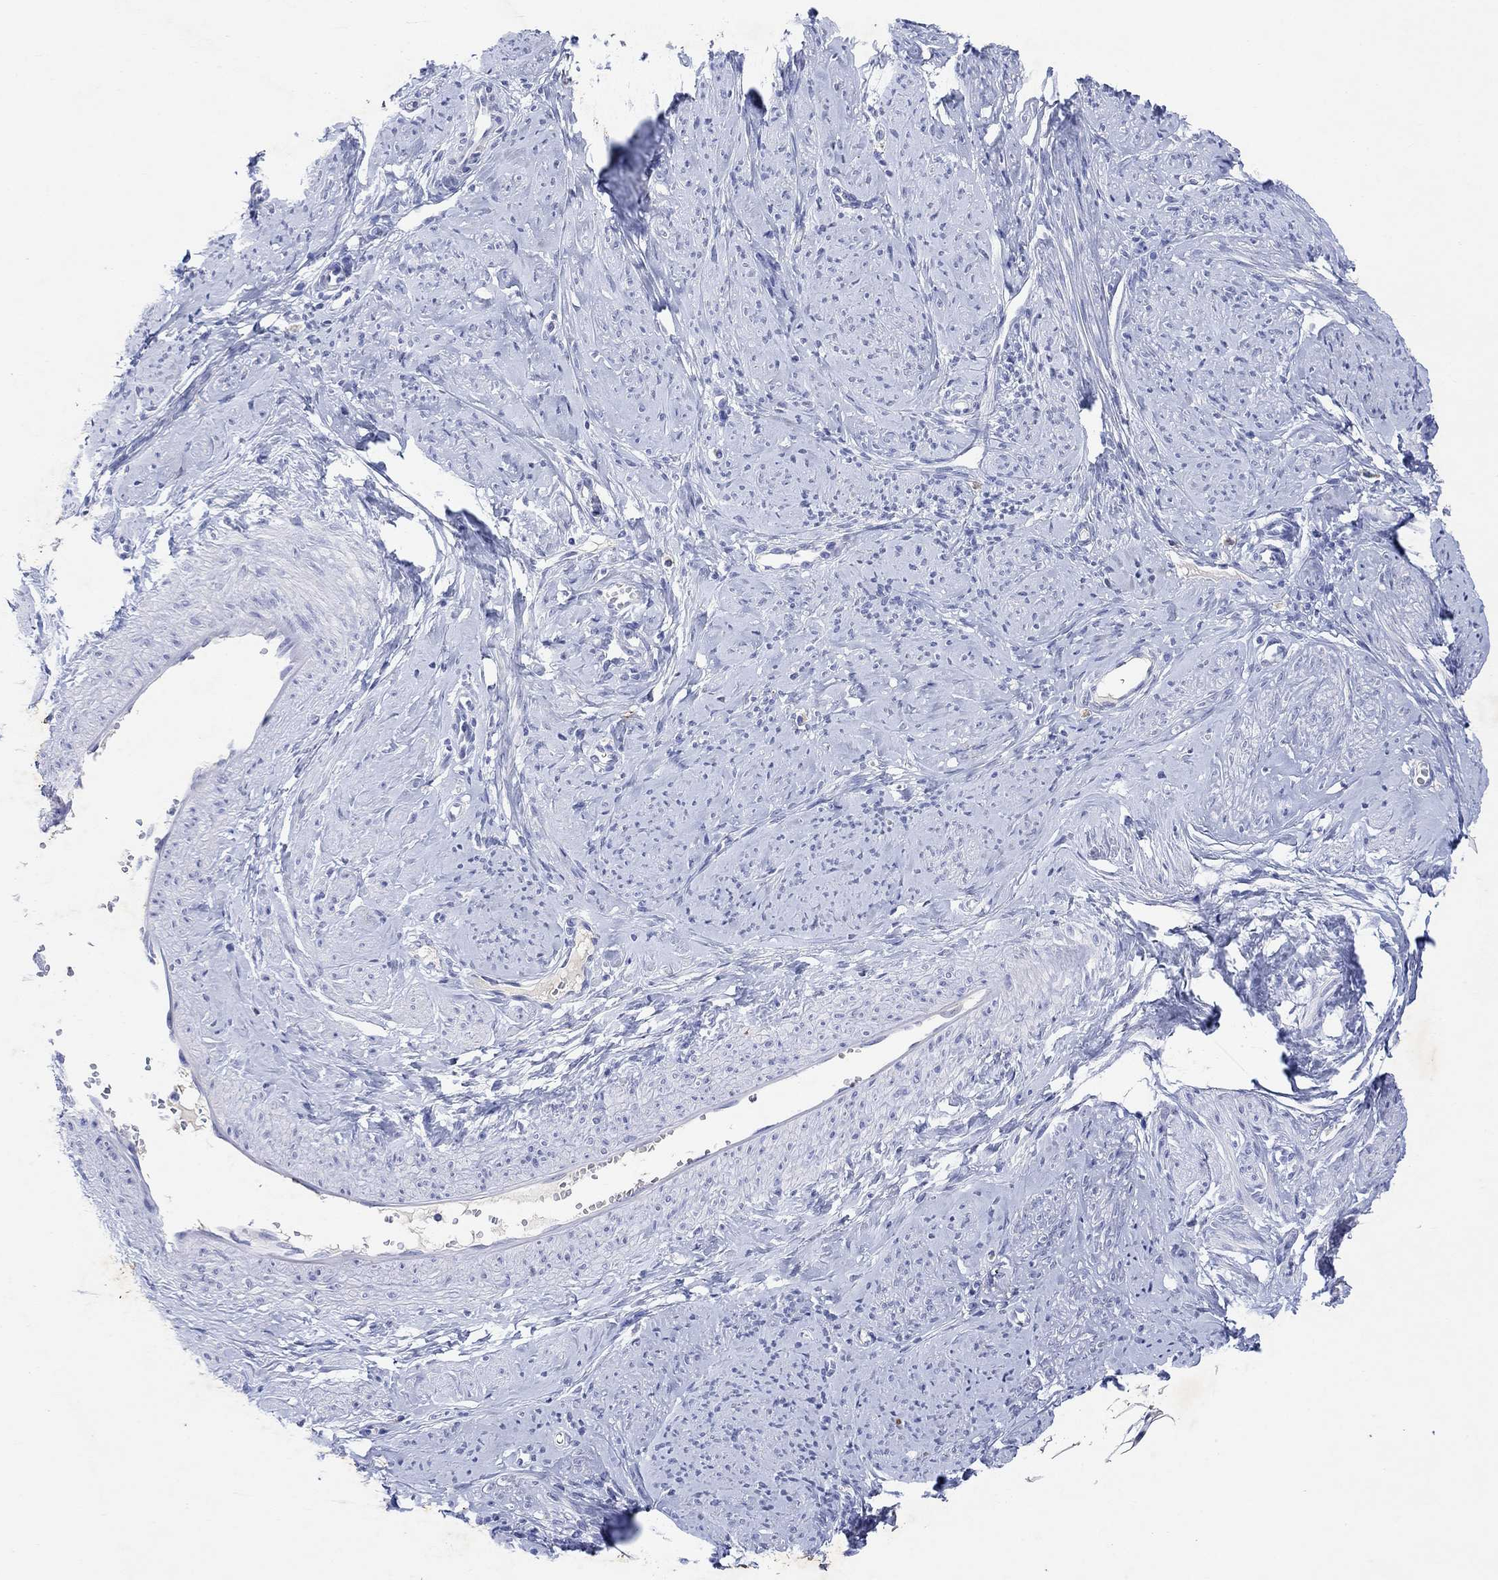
{"staining": {"intensity": "negative", "quantity": "none", "location": "none"}, "tissue": "smooth muscle", "cell_type": "Smooth muscle cells", "image_type": "normal", "snomed": [{"axis": "morphology", "description": "Normal tissue, NOS"}, {"axis": "topography", "description": "Smooth muscle"}], "caption": "The immunohistochemistry (IHC) photomicrograph has no significant expression in smooth muscle cells of smooth muscle. (DAB (3,3'-diaminobenzidine) immunohistochemistry (IHC), high magnification).", "gene": "TYR", "patient": {"sex": "female", "age": 48}}